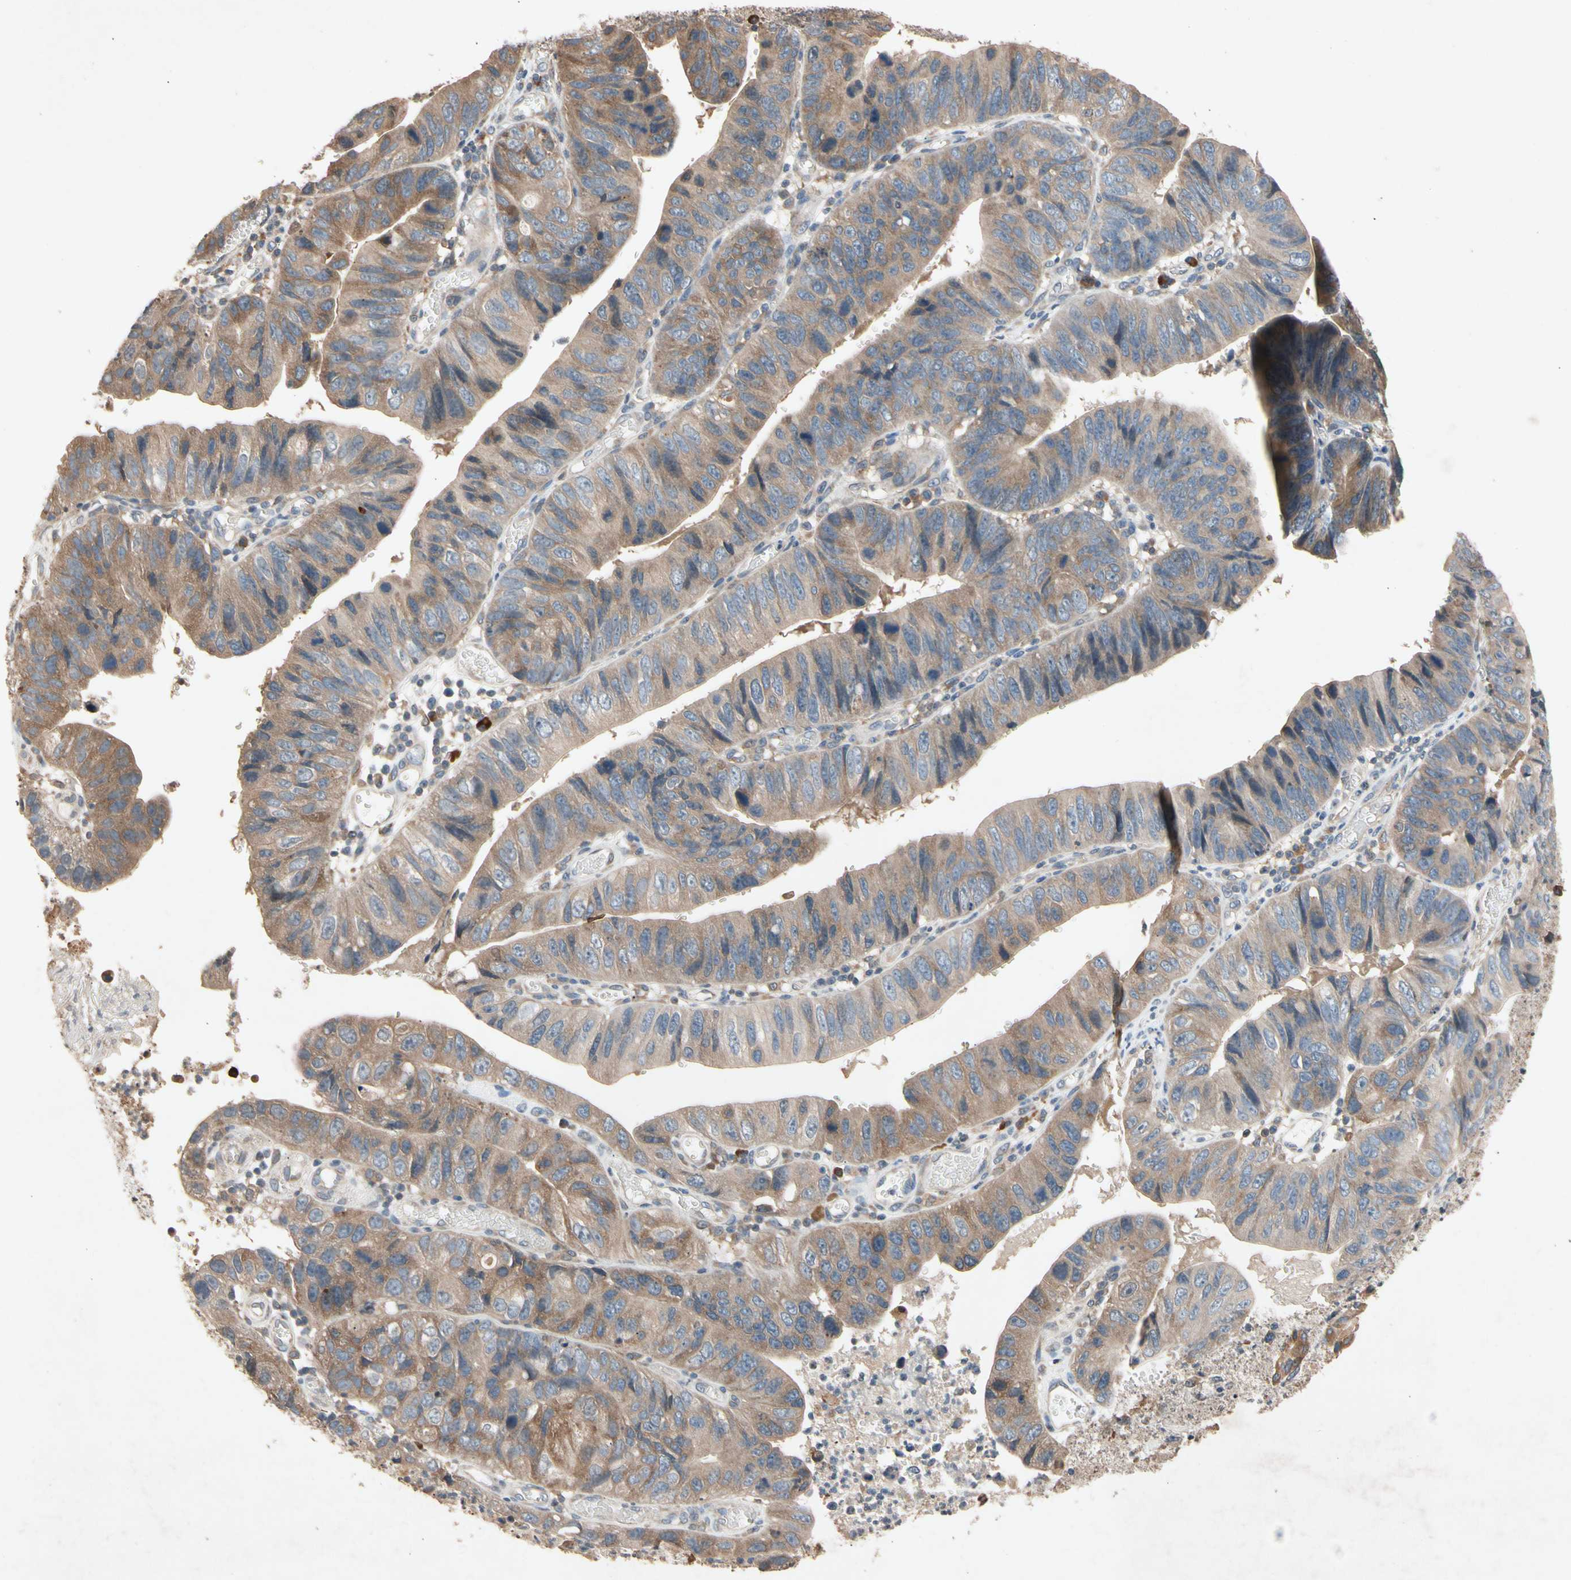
{"staining": {"intensity": "moderate", "quantity": ">75%", "location": "cytoplasmic/membranous"}, "tissue": "stomach cancer", "cell_type": "Tumor cells", "image_type": "cancer", "snomed": [{"axis": "morphology", "description": "Adenocarcinoma, NOS"}, {"axis": "topography", "description": "Stomach"}], "caption": "Stomach adenocarcinoma tissue exhibits moderate cytoplasmic/membranous staining in about >75% of tumor cells, visualized by immunohistochemistry. (Stains: DAB in brown, nuclei in blue, Microscopy: brightfield microscopy at high magnification).", "gene": "PRDX4", "patient": {"sex": "male", "age": 59}}